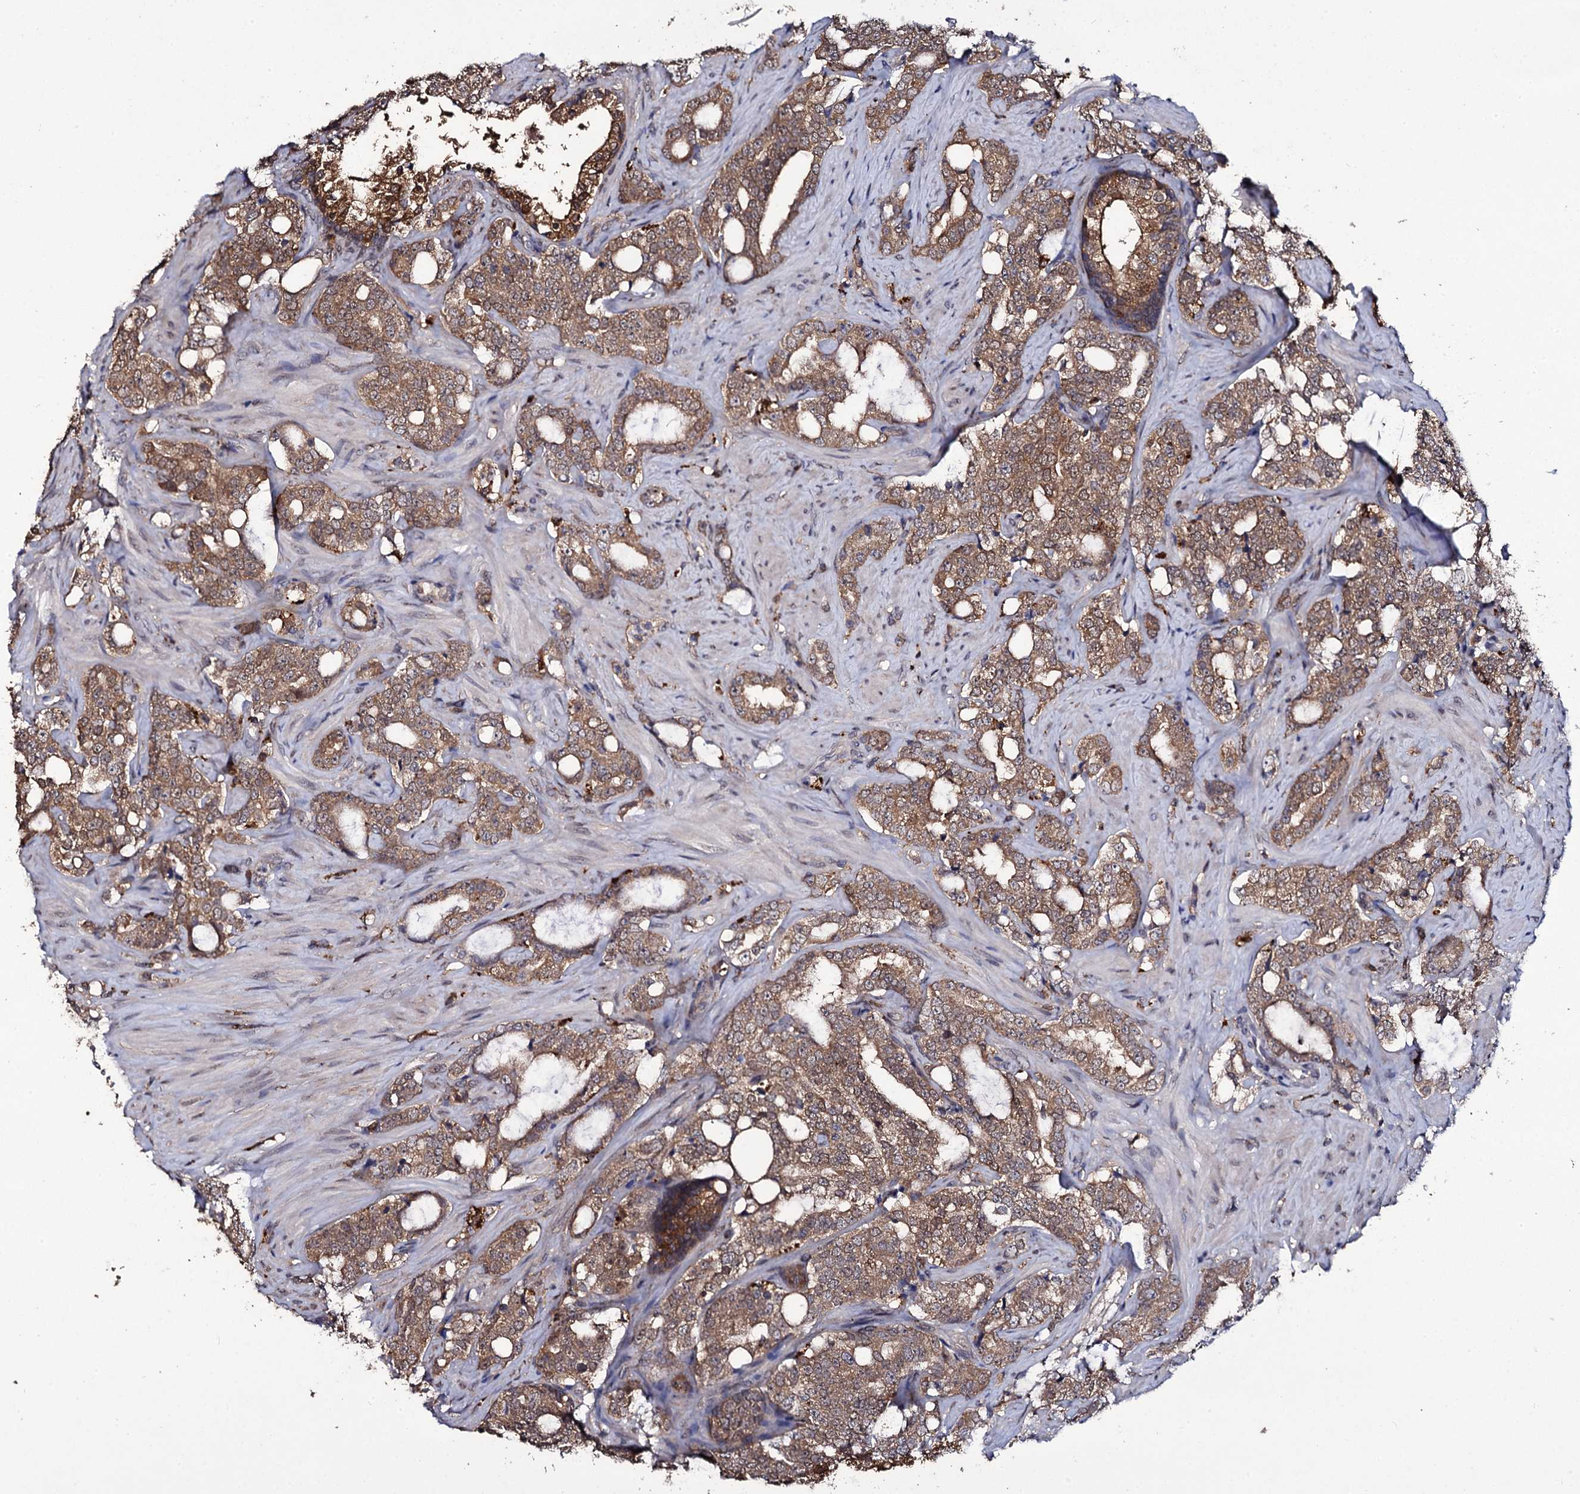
{"staining": {"intensity": "moderate", "quantity": ">75%", "location": "cytoplasmic/membranous"}, "tissue": "prostate cancer", "cell_type": "Tumor cells", "image_type": "cancer", "snomed": [{"axis": "morphology", "description": "Adenocarcinoma, High grade"}, {"axis": "topography", "description": "Prostate"}], "caption": "Prostate cancer (high-grade adenocarcinoma) stained with a brown dye reveals moderate cytoplasmic/membranous positive positivity in approximately >75% of tumor cells.", "gene": "CRYL1", "patient": {"sex": "male", "age": 64}}